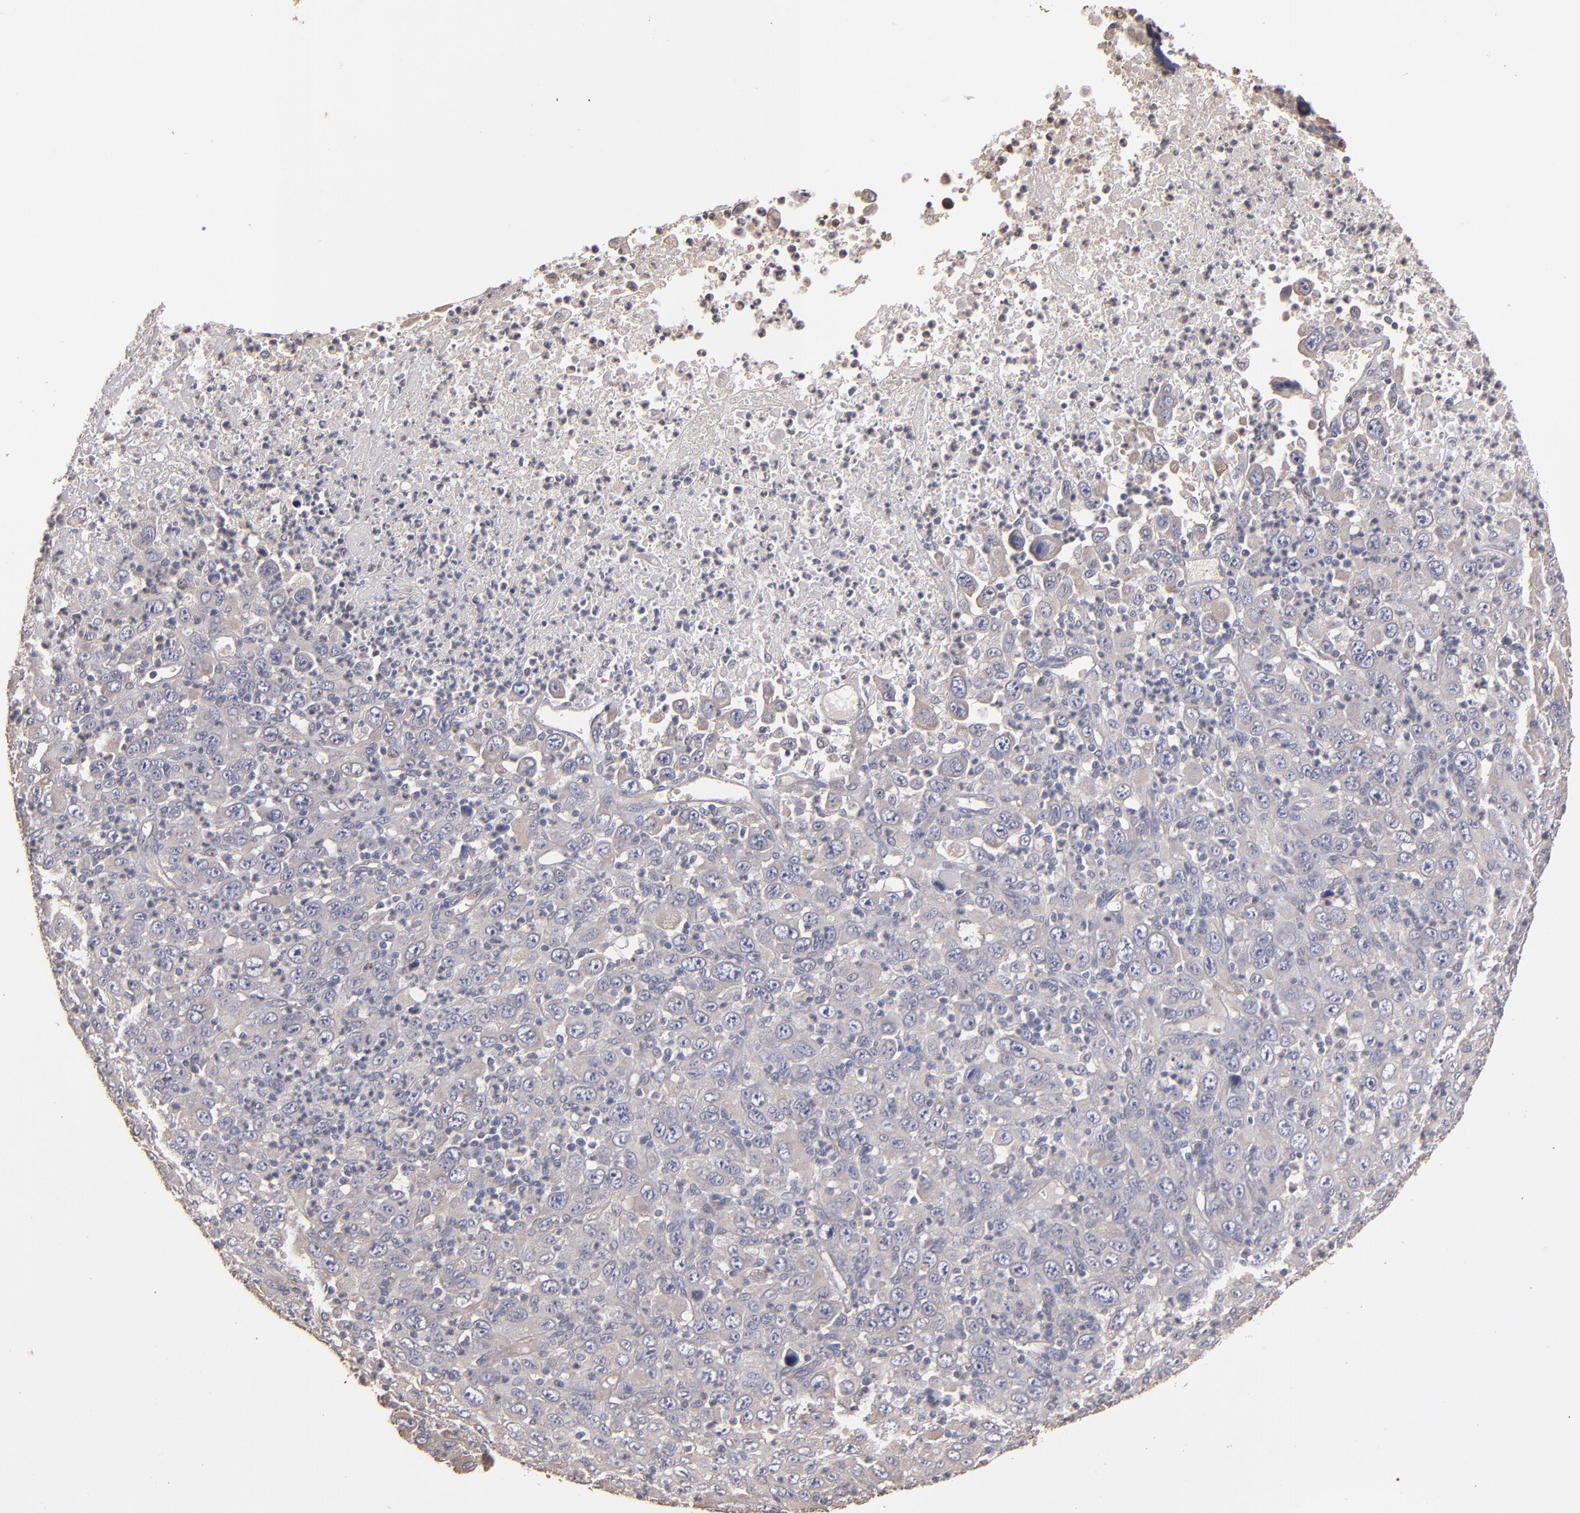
{"staining": {"intensity": "weak", "quantity": ">75%", "location": "cytoplasmic/membranous"}, "tissue": "melanoma", "cell_type": "Tumor cells", "image_type": "cancer", "snomed": [{"axis": "morphology", "description": "Malignant melanoma, Metastatic site"}, {"axis": "topography", "description": "Skin"}], "caption": "A low amount of weak cytoplasmic/membranous expression is appreciated in about >75% of tumor cells in melanoma tissue.", "gene": "DMD", "patient": {"sex": "female", "age": 56}}